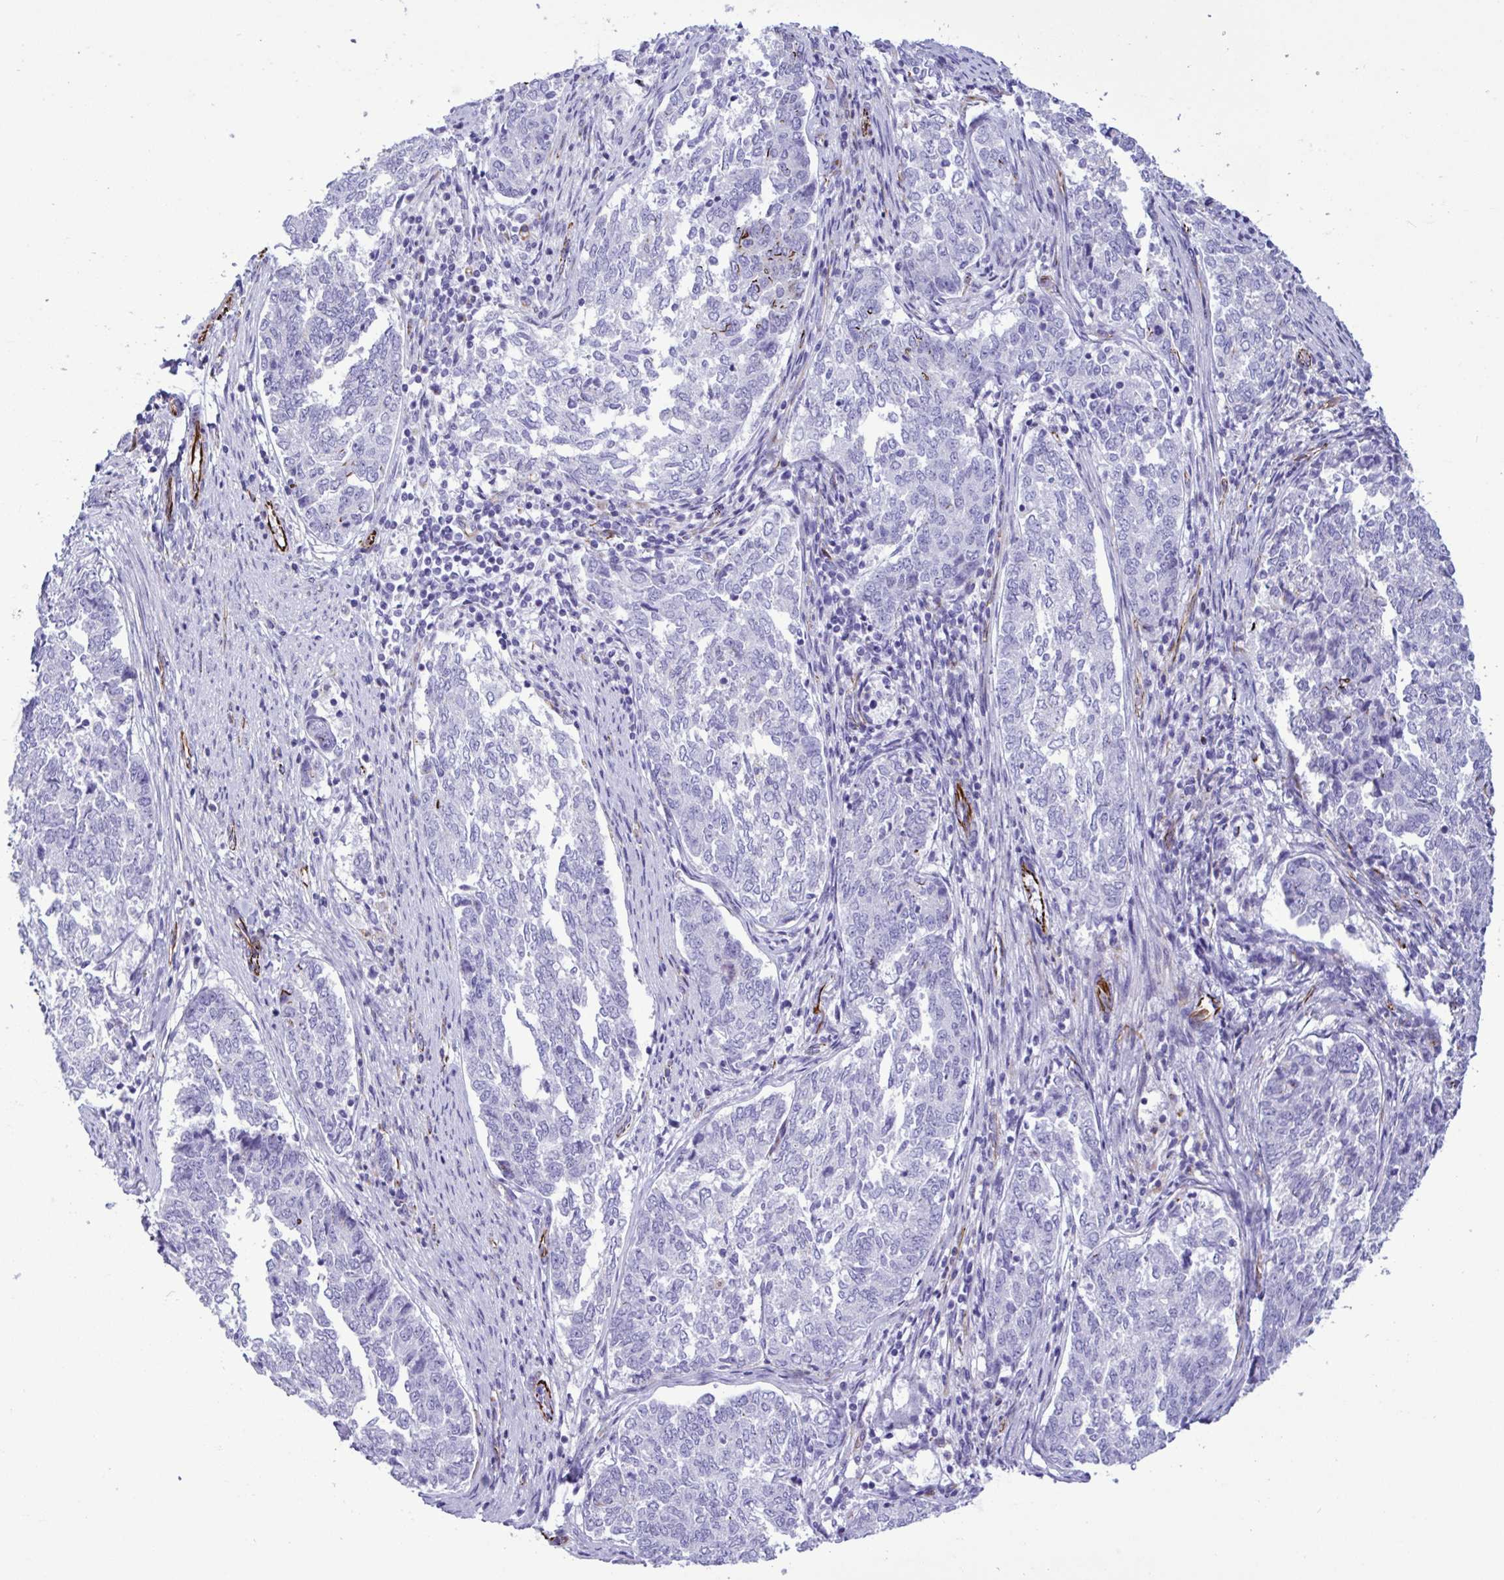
{"staining": {"intensity": "negative", "quantity": "none", "location": "none"}, "tissue": "endometrial cancer", "cell_type": "Tumor cells", "image_type": "cancer", "snomed": [{"axis": "morphology", "description": "Adenocarcinoma, NOS"}, {"axis": "topography", "description": "Endometrium"}], "caption": "Tumor cells are negative for protein expression in human endometrial adenocarcinoma.", "gene": "SMAD5", "patient": {"sex": "female", "age": 80}}